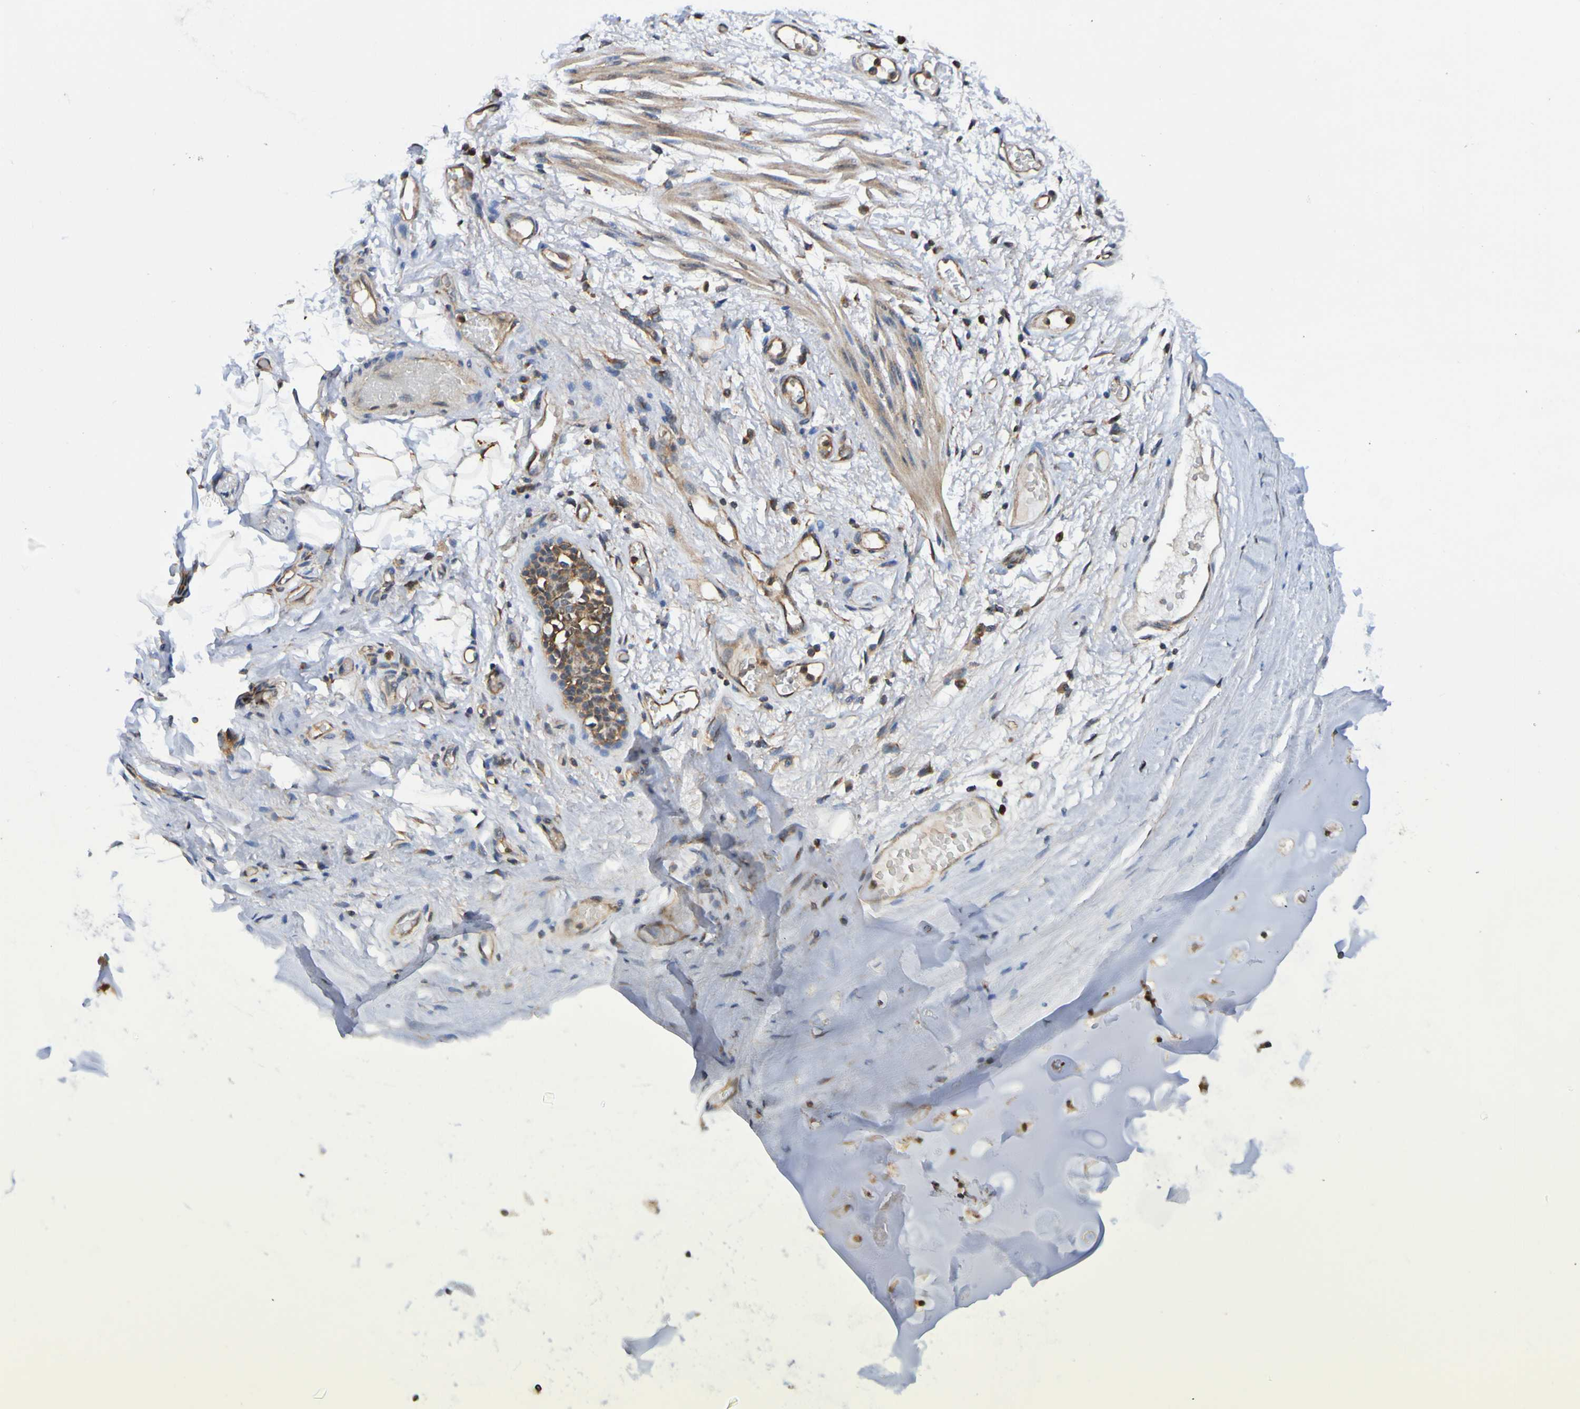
{"staining": {"intensity": "moderate", "quantity": ">75%", "location": "cytoplasmic/membranous"}, "tissue": "adipose tissue", "cell_type": "Adipocytes", "image_type": "normal", "snomed": [{"axis": "morphology", "description": "Normal tissue, NOS"}, {"axis": "topography", "description": "Cartilage tissue"}, {"axis": "topography", "description": "Bronchus"}], "caption": "Protein analysis of normal adipose tissue demonstrates moderate cytoplasmic/membranous expression in about >75% of adipocytes. Using DAB (brown) and hematoxylin (blue) stains, captured at high magnification using brightfield microscopy.", "gene": "AXIN1", "patient": {"sex": "female", "age": 73}}